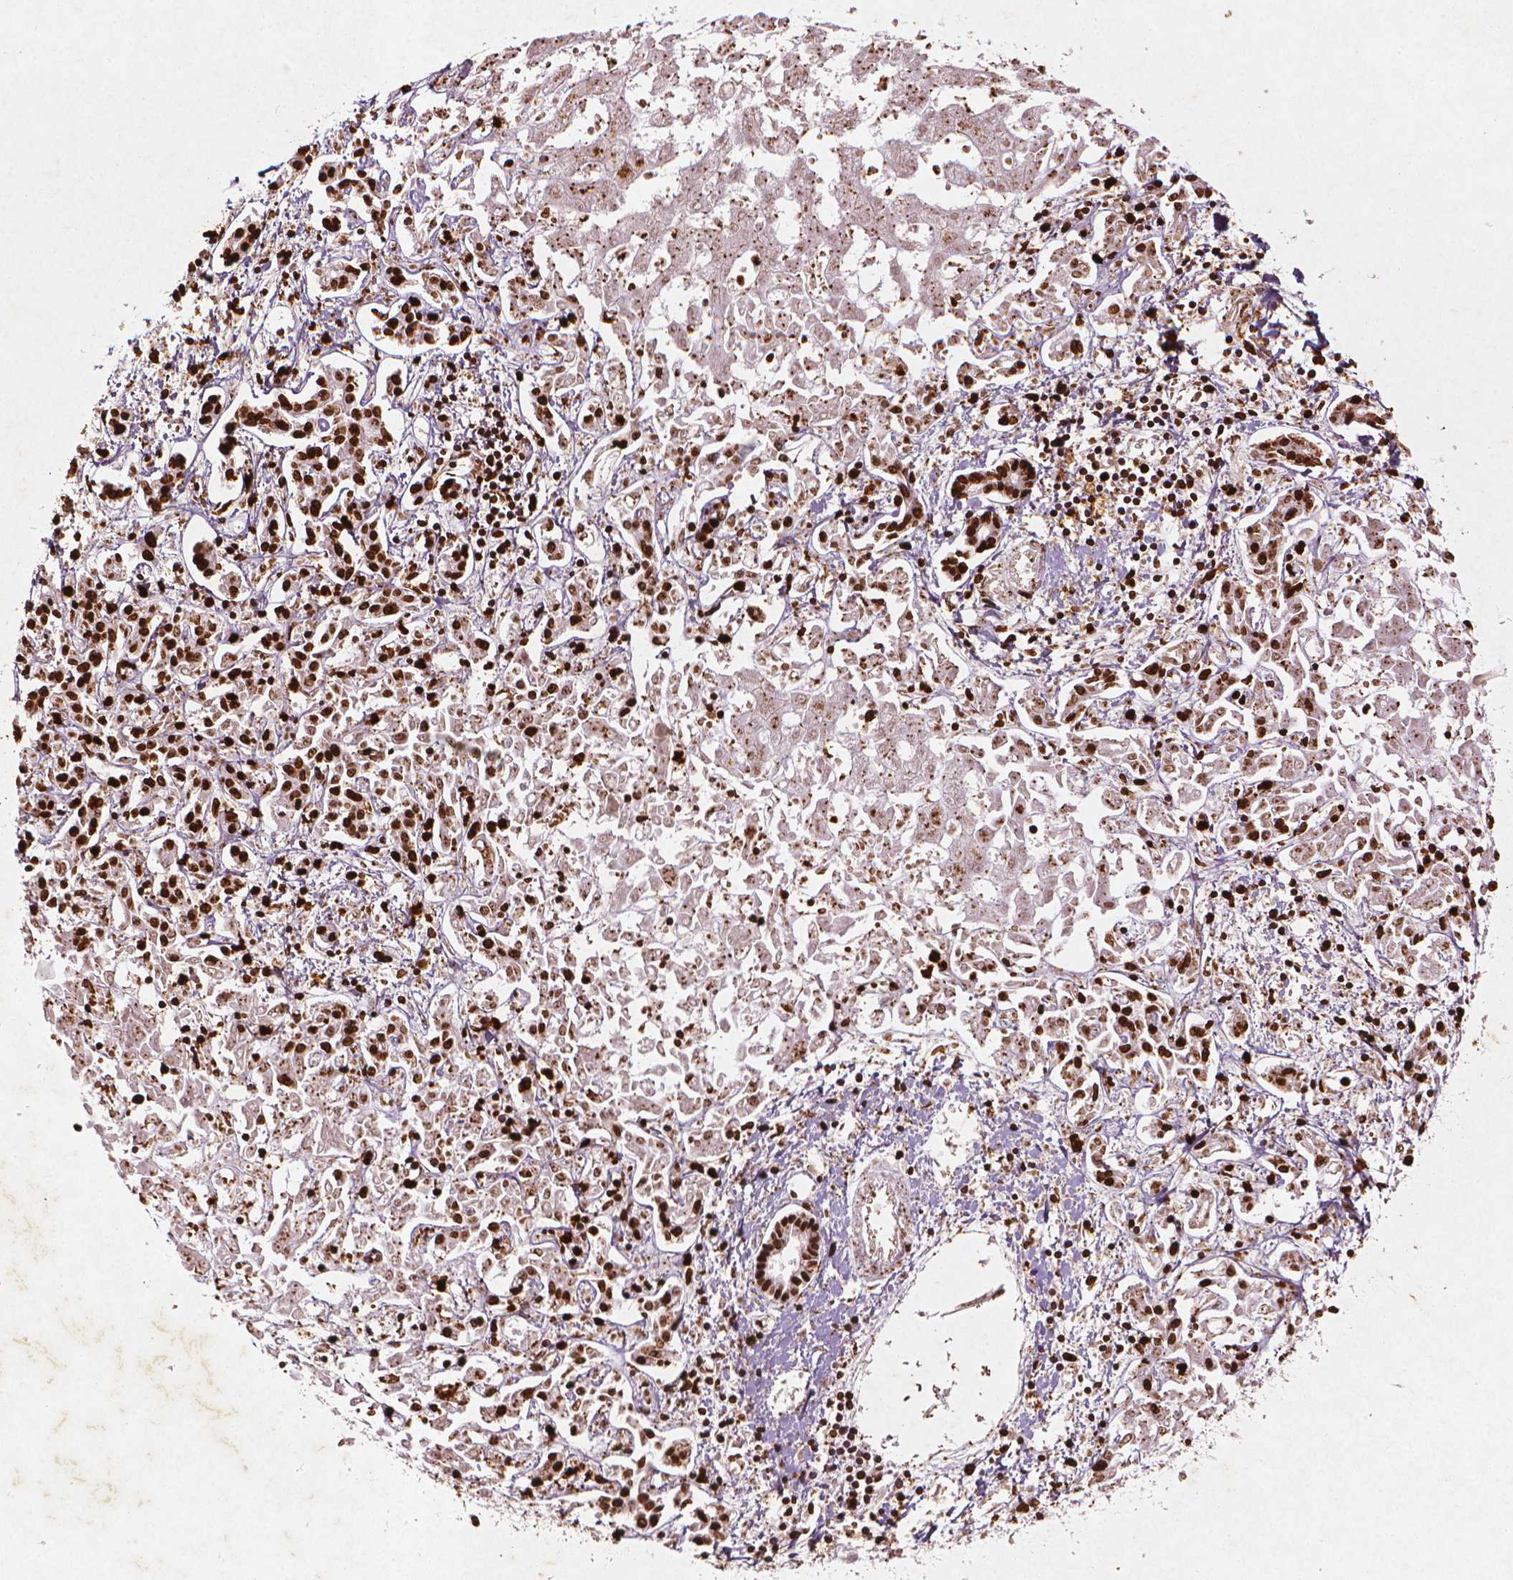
{"staining": {"intensity": "strong", "quantity": ">75%", "location": "nuclear"}, "tissue": "liver cancer", "cell_type": "Tumor cells", "image_type": "cancer", "snomed": [{"axis": "morphology", "description": "Cholangiocarcinoma"}, {"axis": "topography", "description": "Liver"}], "caption": "Strong nuclear expression is appreciated in approximately >75% of tumor cells in liver cholangiocarcinoma.", "gene": "LMNB1", "patient": {"sex": "female", "age": 64}}